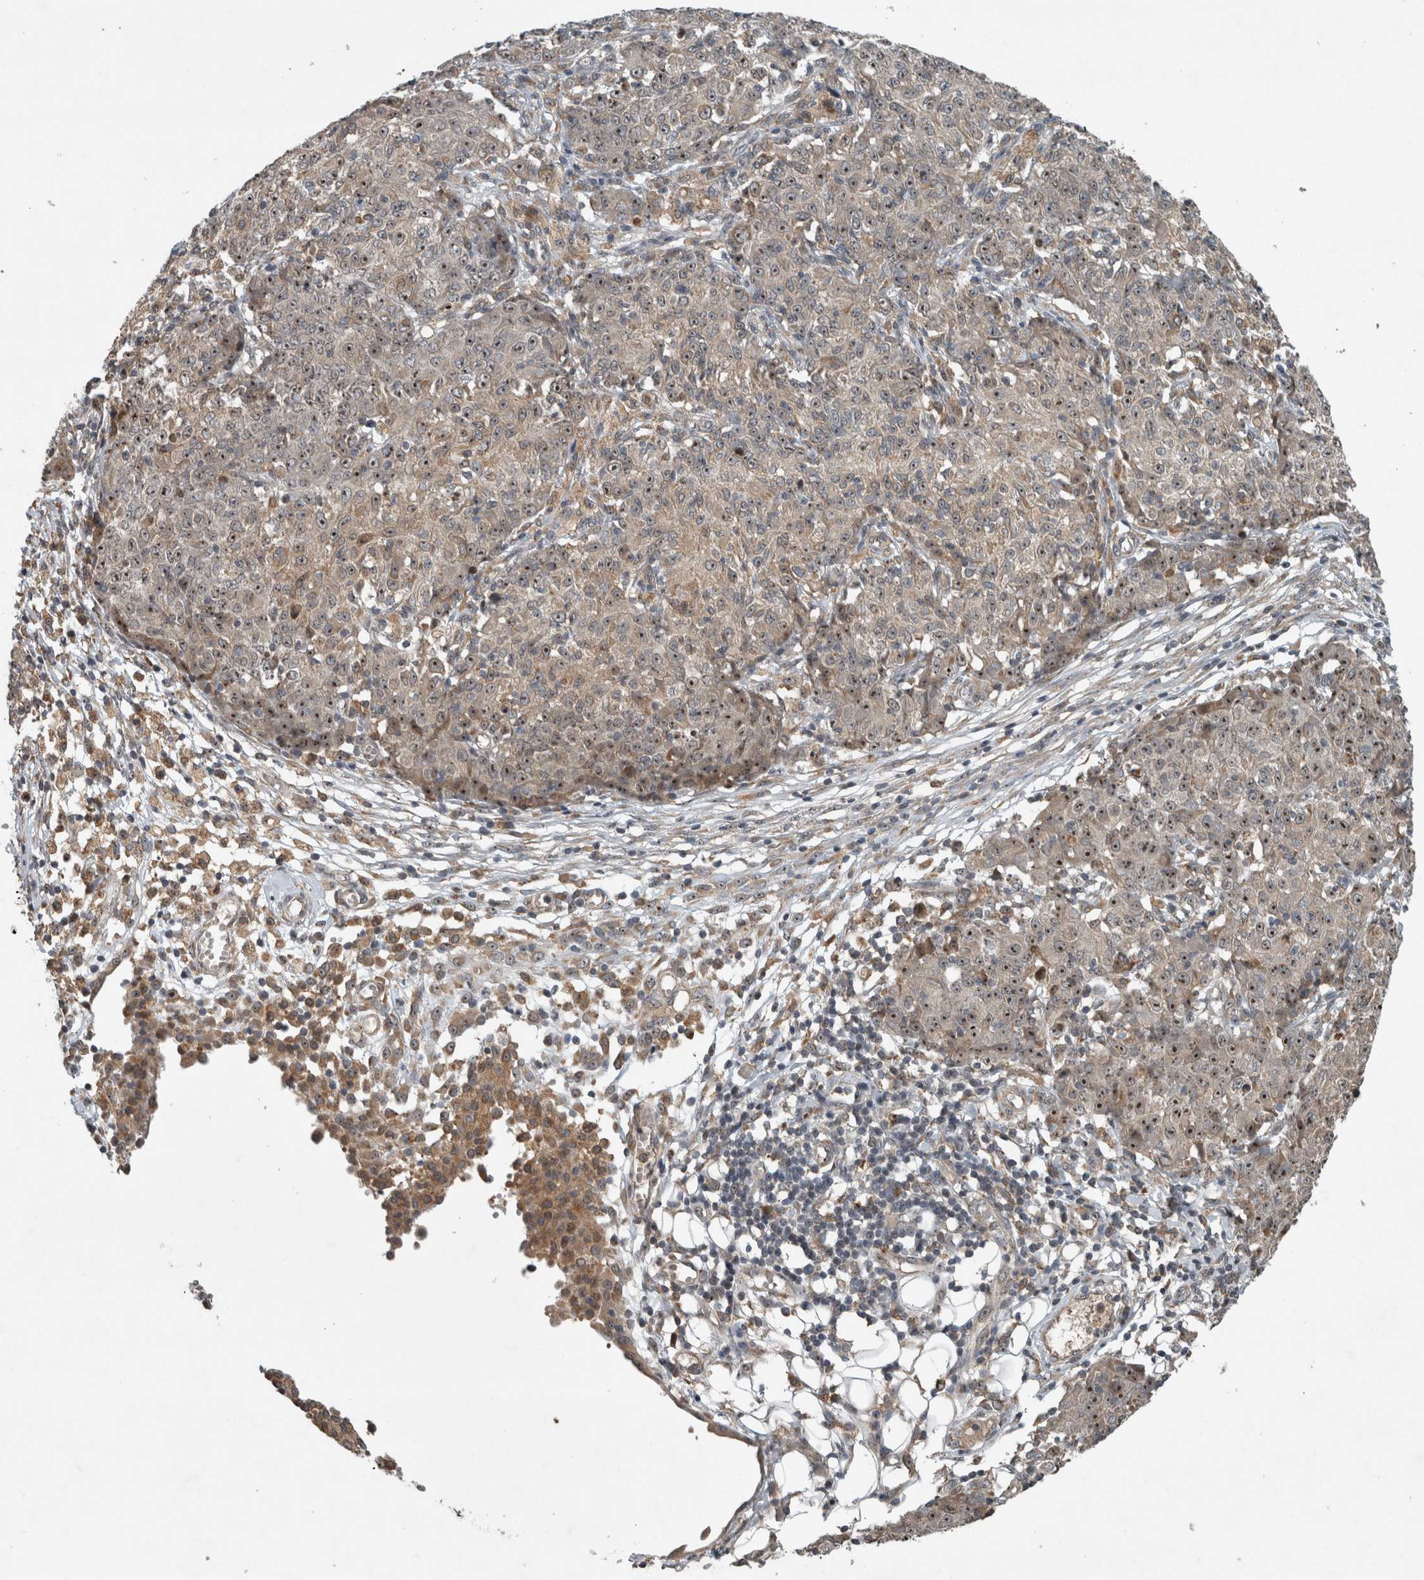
{"staining": {"intensity": "moderate", "quantity": ">75%", "location": "nuclear"}, "tissue": "ovarian cancer", "cell_type": "Tumor cells", "image_type": "cancer", "snomed": [{"axis": "morphology", "description": "Carcinoma, endometroid"}, {"axis": "topography", "description": "Ovary"}], "caption": "High-magnification brightfield microscopy of endometroid carcinoma (ovarian) stained with DAB (brown) and counterstained with hematoxylin (blue). tumor cells exhibit moderate nuclear expression is seen in approximately>75% of cells. (Stains: DAB (3,3'-diaminobenzidine) in brown, nuclei in blue, Microscopy: brightfield microscopy at high magnification).", "gene": "GPR137B", "patient": {"sex": "female", "age": 42}}